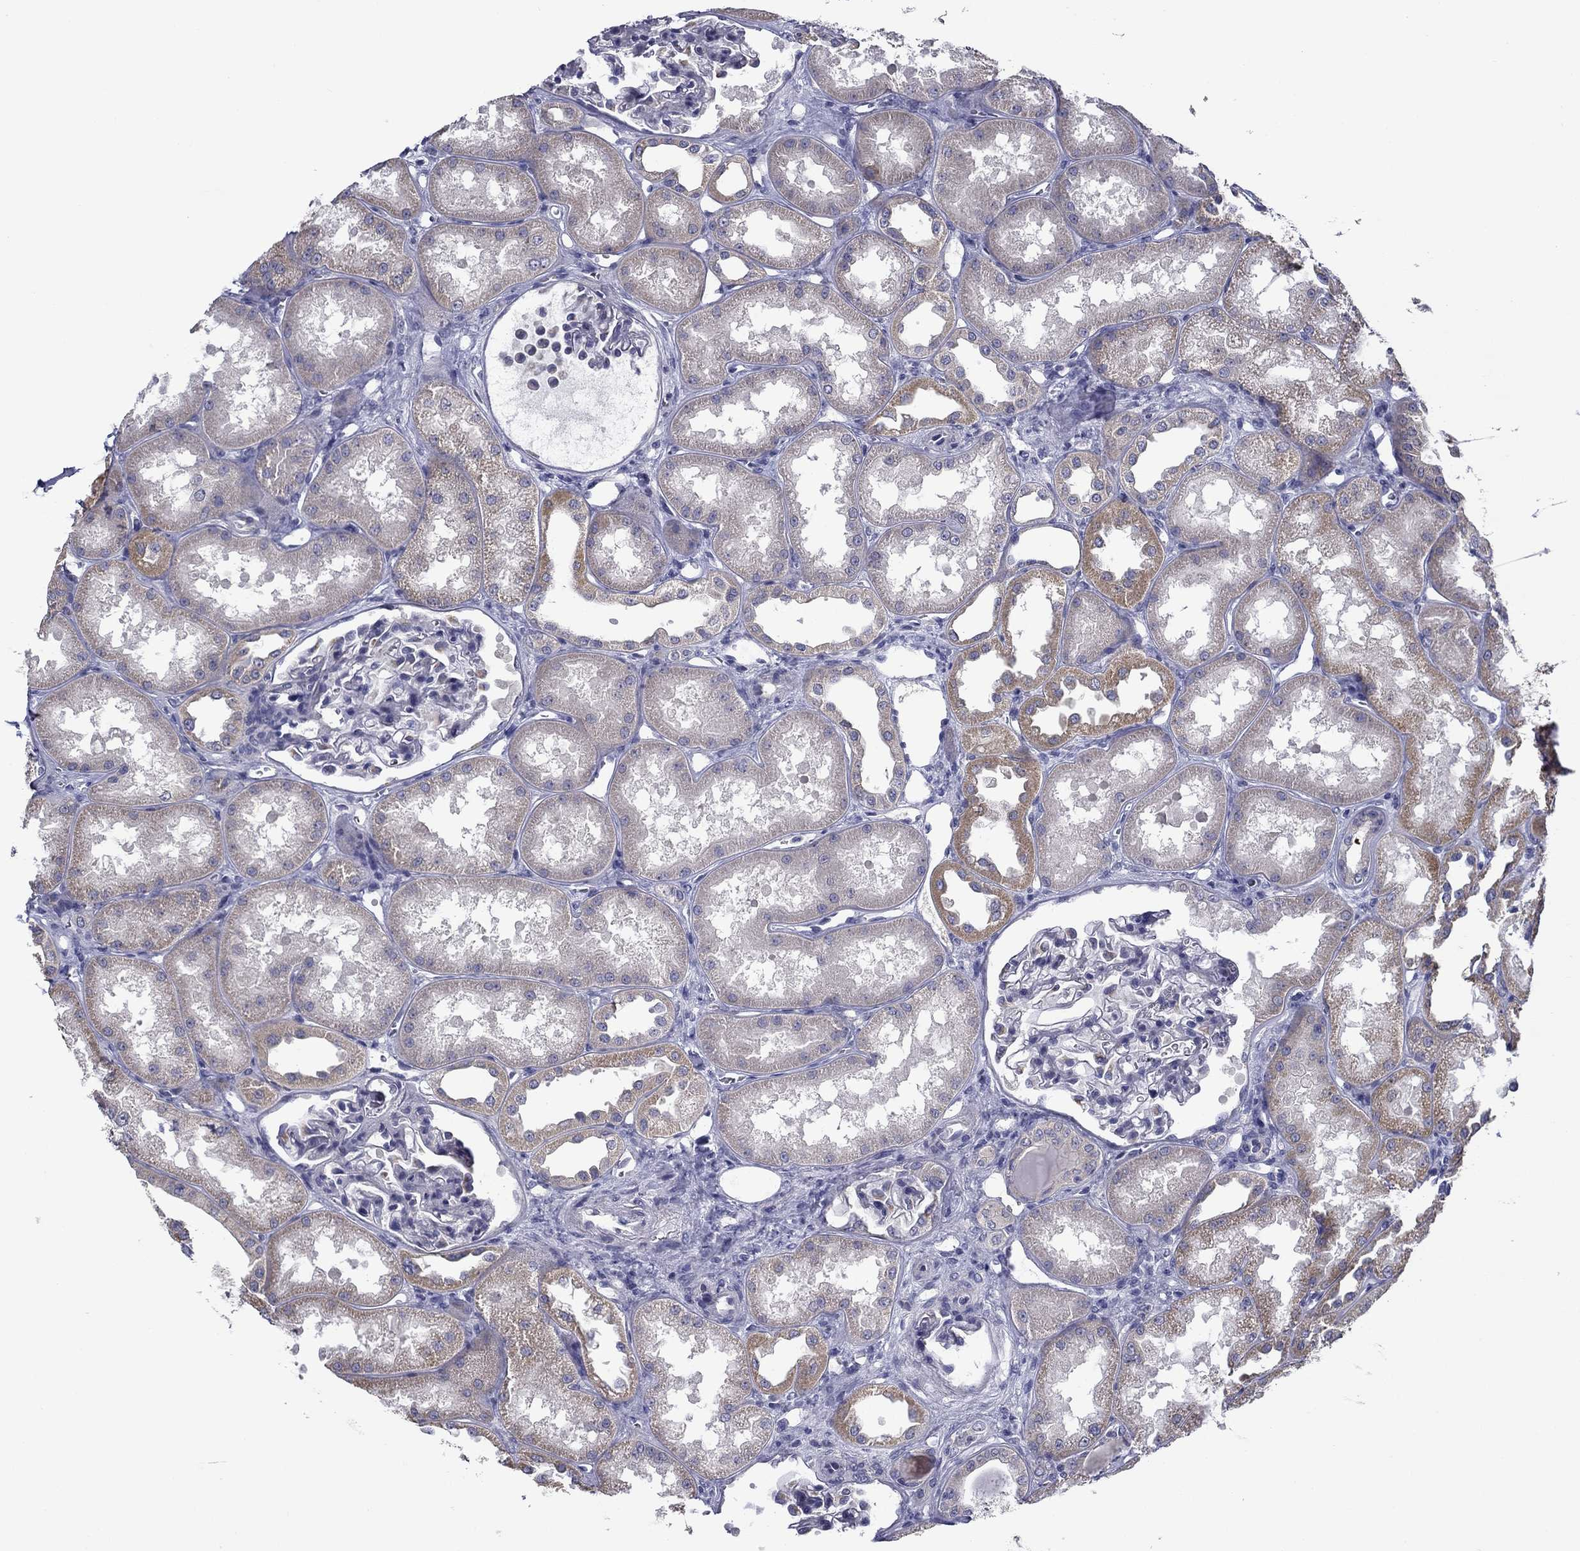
{"staining": {"intensity": "negative", "quantity": "none", "location": "none"}, "tissue": "kidney", "cell_type": "Cells in glomeruli", "image_type": "normal", "snomed": [{"axis": "morphology", "description": "Normal tissue, NOS"}, {"axis": "topography", "description": "Kidney"}], "caption": "Cells in glomeruli are negative for brown protein staining in normal kidney. The staining is performed using DAB (3,3'-diaminobenzidine) brown chromogen with nuclei counter-stained in using hematoxylin.", "gene": "SPATA7", "patient": {"sex": "male", "age": 61}}